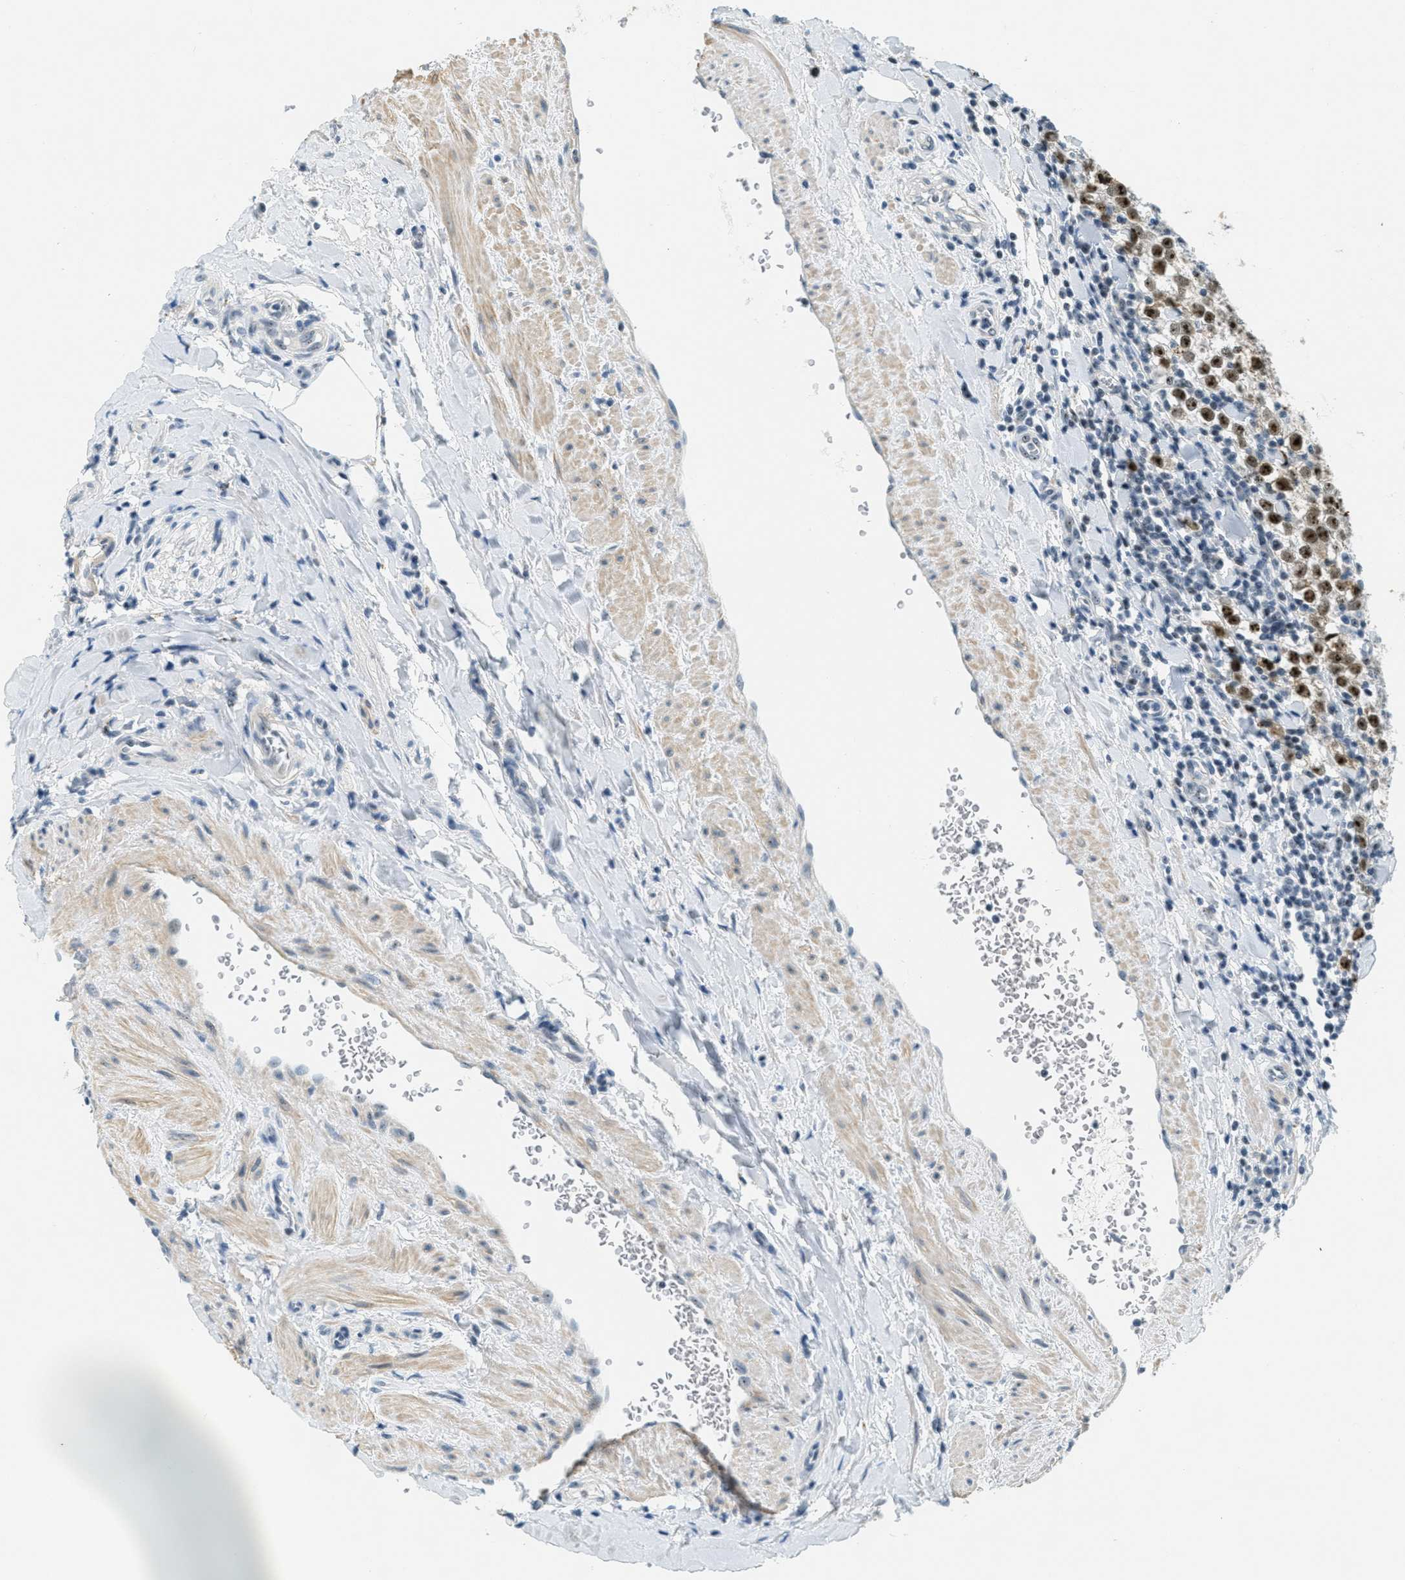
{"staining": {"intensity": "moderate", "quantity": ">75%", "location": "nuclear"}, "tissue": "testis cancer", "cell_type": "Tumor cells", "image_type": "cancer", "snomed": [{"axis": "morphology", "description": "Seminoma, NOS"}, {"axis": "morphology", "description": "Carcinoma, Embryonal, NOS"}, {"axis": "topography", "description": "Testis"}], "caption": "Tumor cells exhibit moderate nuclear positivity in about >75% of cells in embryonal carcinoma (testis).", "gene": "DDX47", "patient": {"sex": "male", "age": 36}}